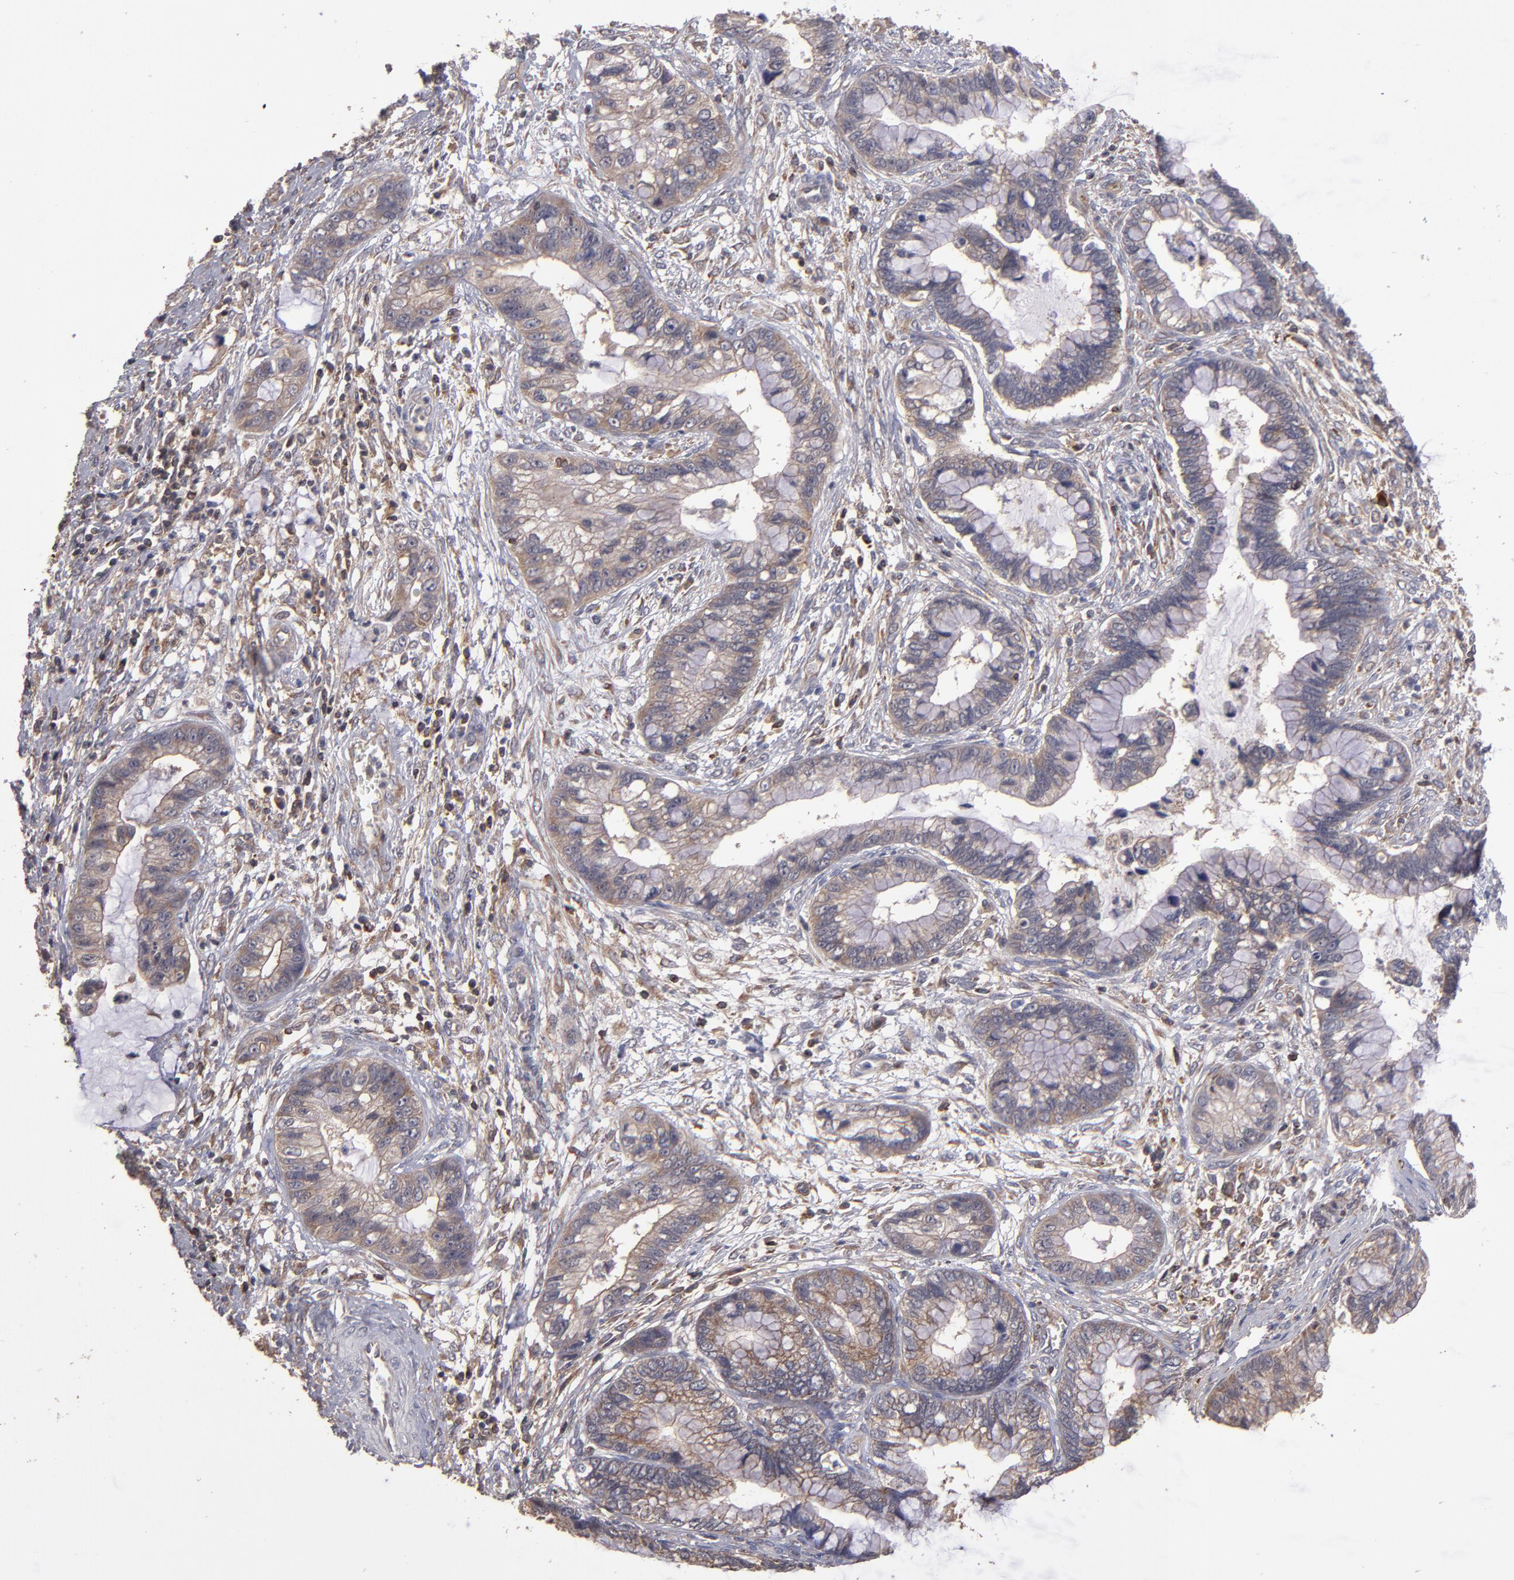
{"staining": {"intensity": "moderate", "quantity": "25%-75%", "location": "cytoplasmic/membranous"}, "tissue": "cervical cancer", "cell_type": "Tumor cells", "image_type": "cancer", "snomed": [{"axis": "morphology", "description": "Adenocarcinoma, NOS"}, {"axis": "topography", "description": "Cervix"}], "caption": "Immunohistochemistry histopathology image of human cervical adenocarcinoma stained for a protein (brown), which reveals medium levels of moderate cytoplasmic/membranous expression in approximately 25%-75% of tumor cells.", "gene": "NF2", "patient": {"sex": "female", "age": 44}}